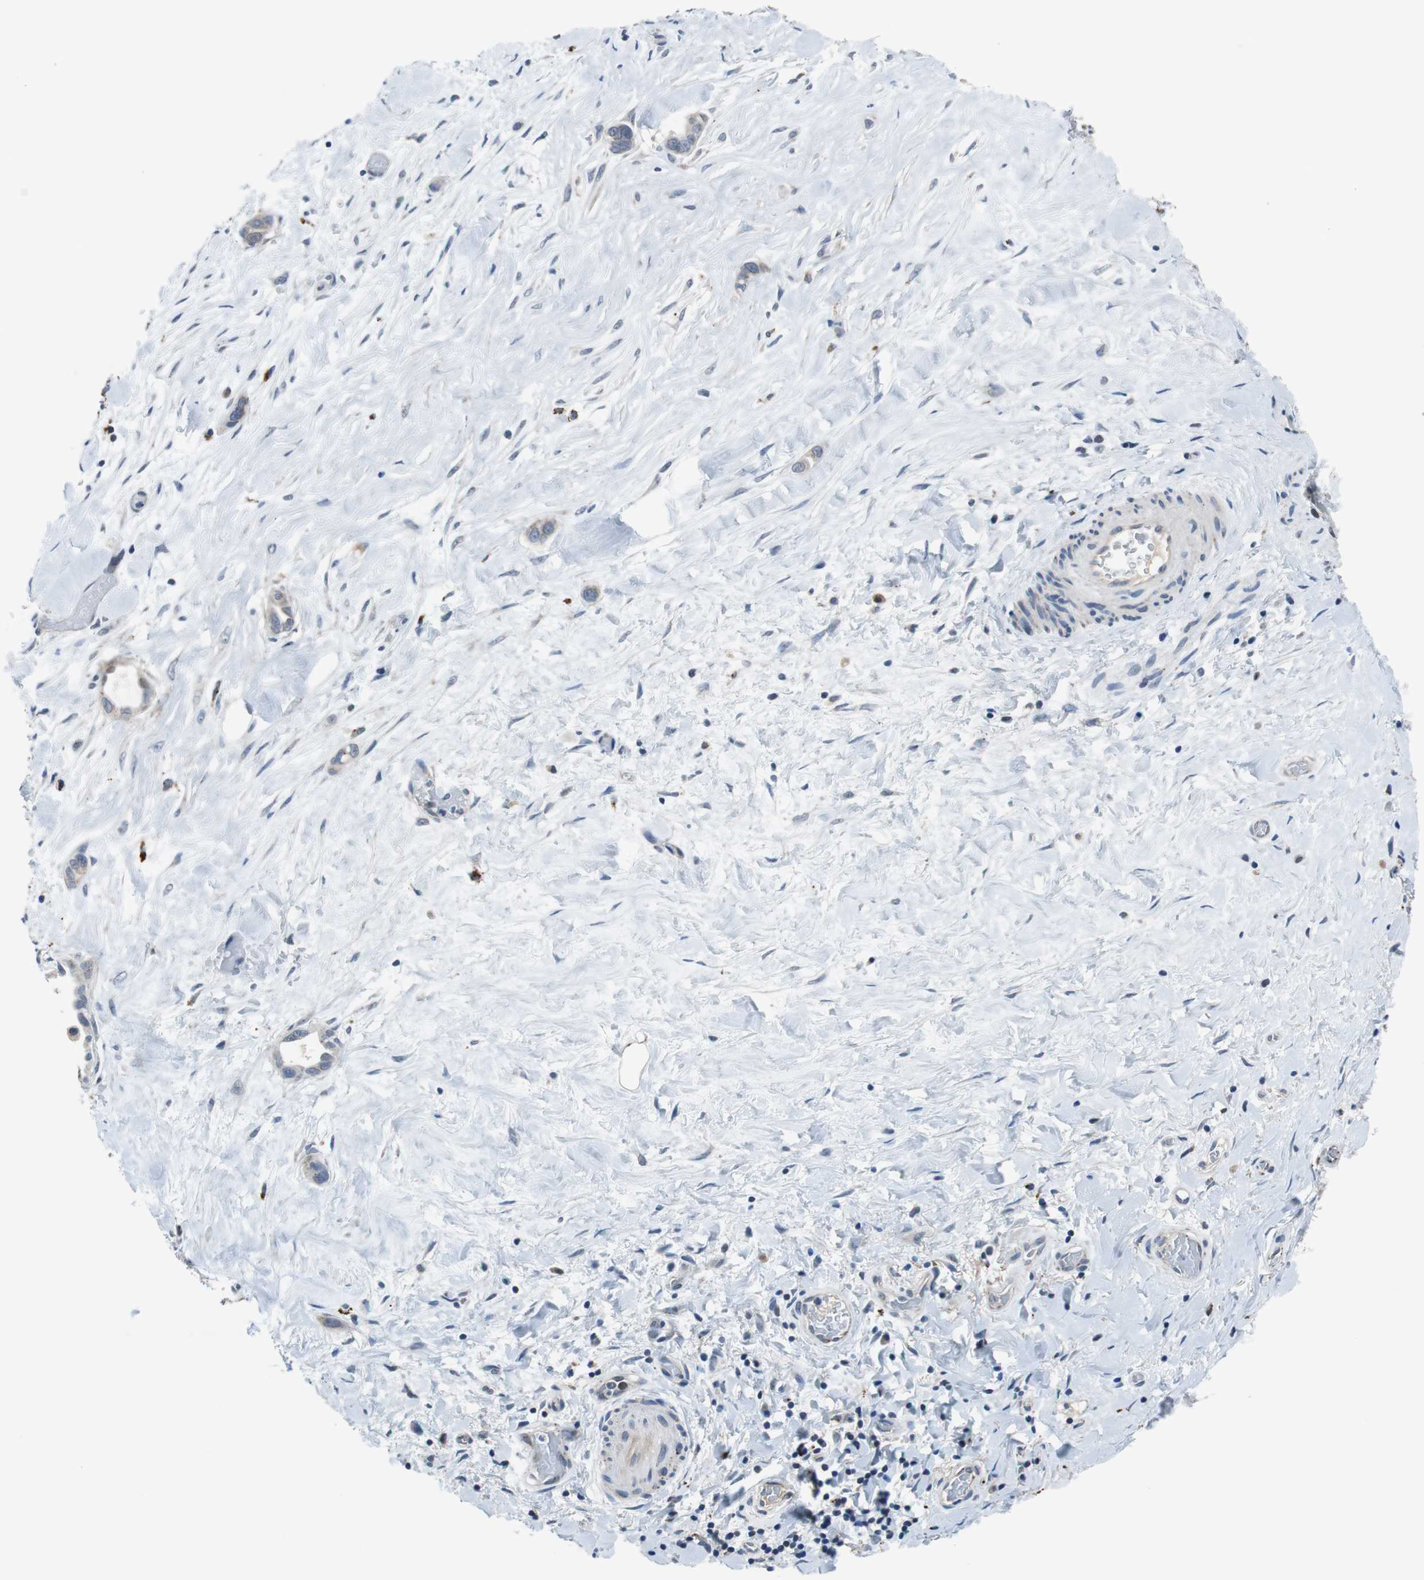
{"staining": {"intensity": "weak", "quantity": "<25%", "location": "cytoplasmic/membranous"}, "tissue": "liver cancer", "cell_type": "Tumor cells", "image_type": "cancer", "snomed": [{"axis": "morphology", "description": "Cholangiocarcinoma"}, {"axis": "topography", "description": "Liver"}], "caption": "Micrograph shows no protein staining in tumor cells of liver cholangiocarcinoma tissue.", "gene": "NLGN1", "patient": {"sex": "female", "age": 65}}